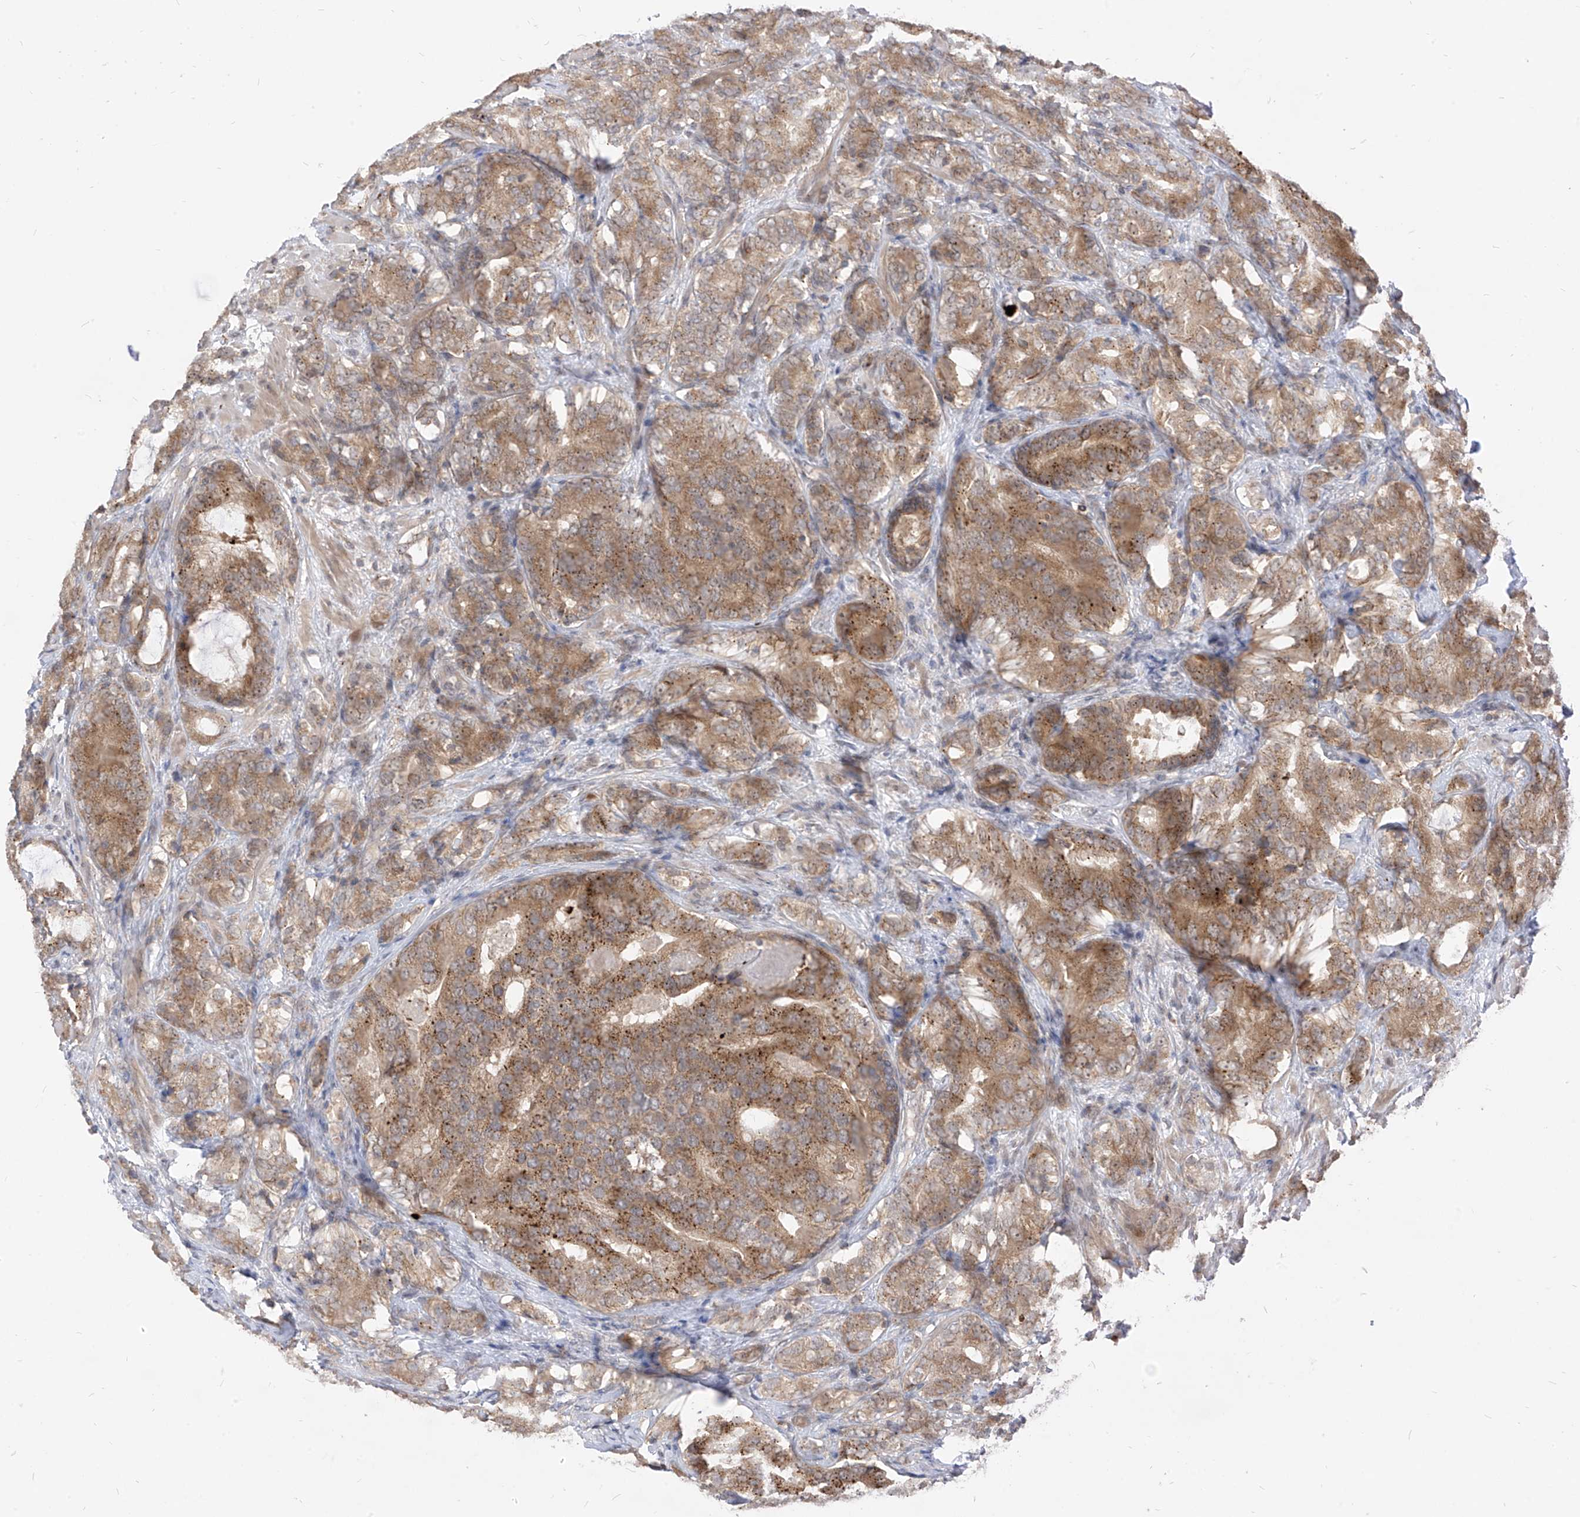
{"staining": {"intensity": "moderate", "quantity": ">75%", "location": "cytoplasmic/membranous"}, "tissue": "prostate cancer", "cell_type": "Tumor cells", "image_type": "cancer", "snomed": [{"axis": "morphology", "description": "Adenocarcinoma, High grade"}, {"axis": "topography", "description": "Prostate"}], "caption": "Moderate cytoplasmic/membranous expression is present in about >75% of tumor cells in prostate cancer. (IHC, brightfield microscopy, high magnification).", "gene": "CNKSR1", "patient": {"sex": "male", "age": 66}}